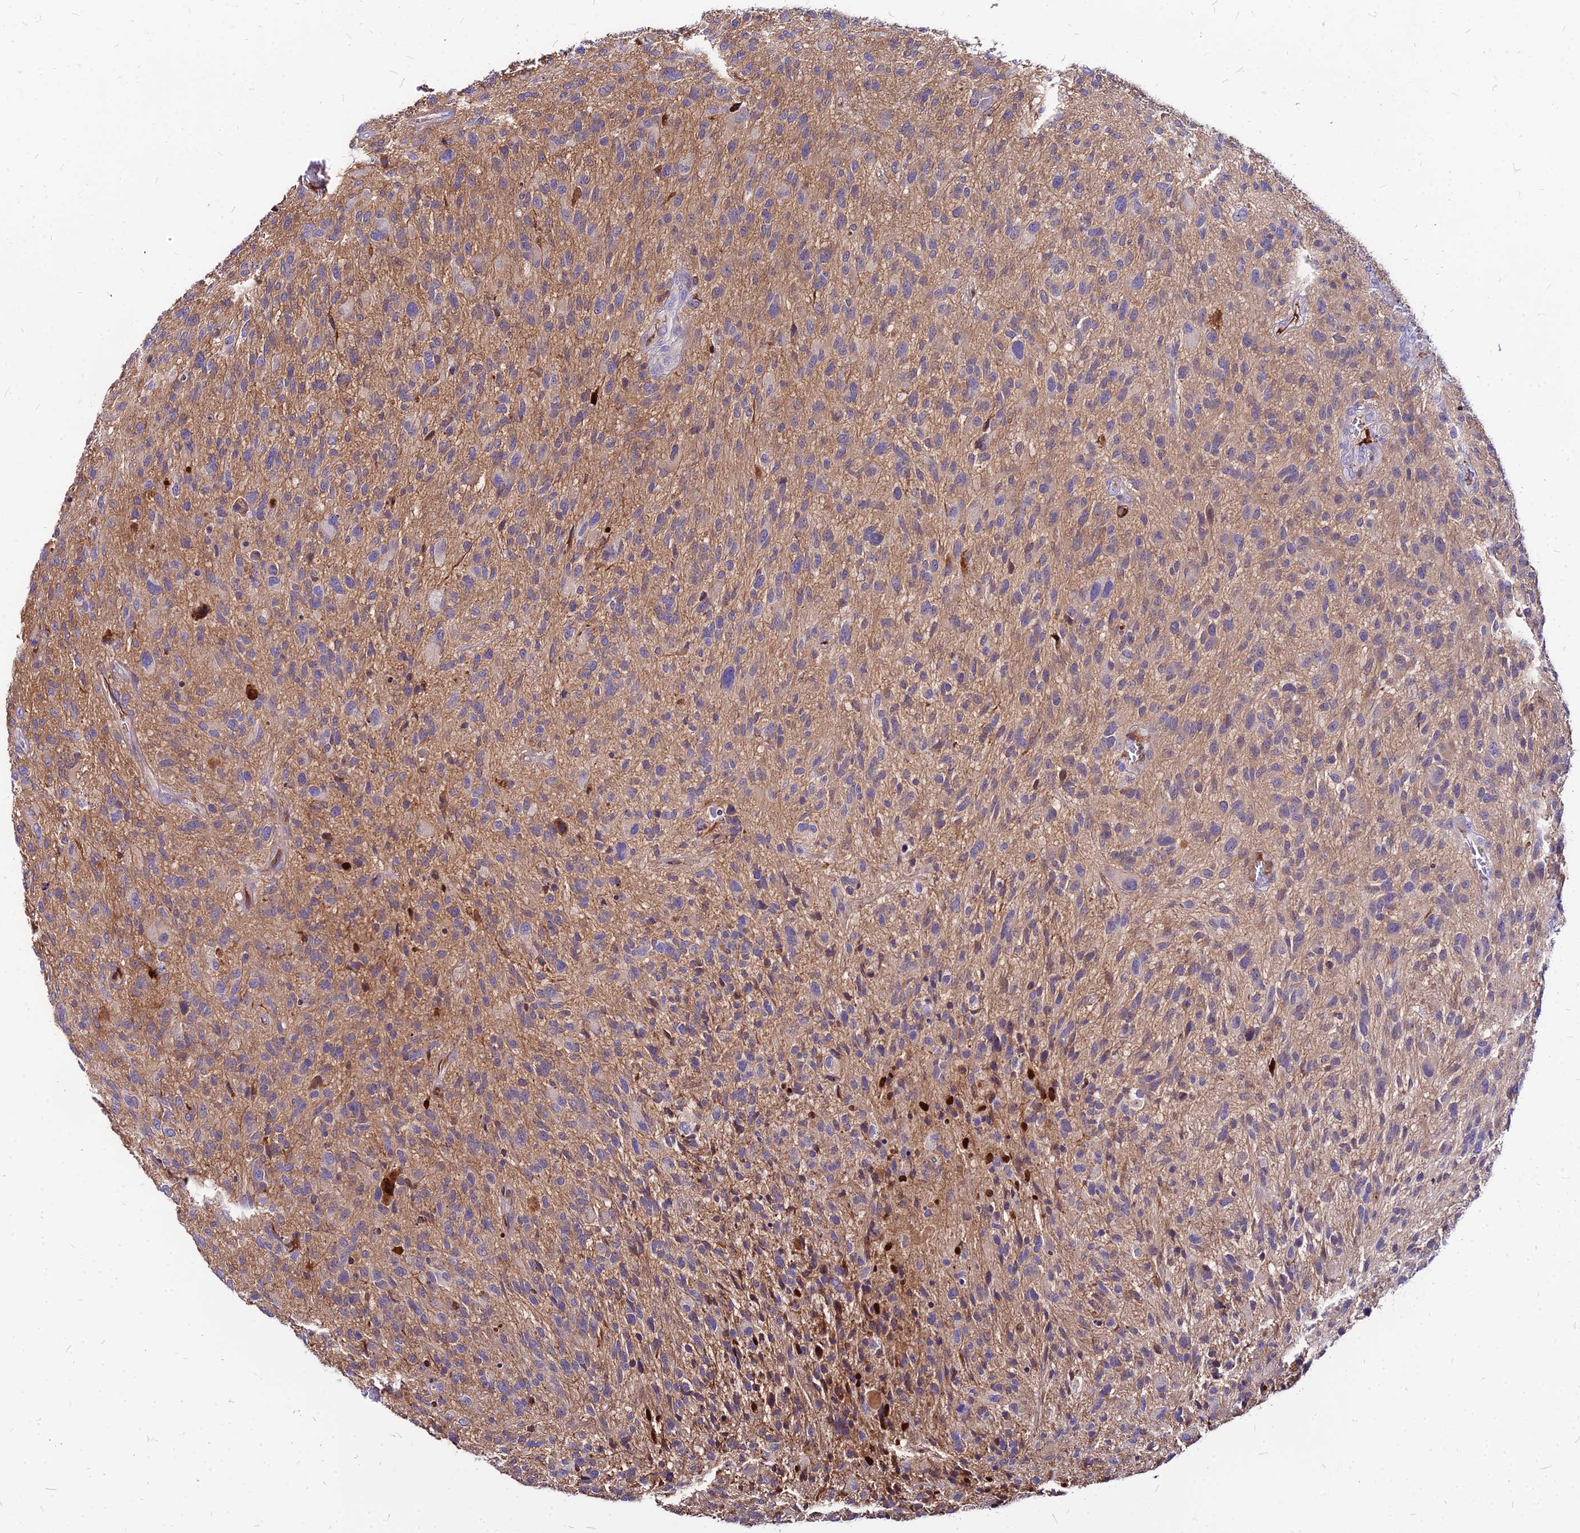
{"staining": {"intensity": "weak", "quantity": ">75%", "location": "cytoplasmic/membranous"}, "tissue": "glioma", "cell_type": "Tumor cells", "image_type": "cancer", "snomed": [{"axis": "morphology", "description": "Glioma, malignant, High grade"}, {"axis": "topography", "description": "Brain"}], "caption": "Immunohistochemical staining of malignant glioma (high-grade) demonstrates low levels of weak cytoplasmic/membranous expression in about >75% of tumor cells. (DAB (3,3'-diaminobenzidine) IHC with brightfield microscopy, high magnification).", "gene": "ACSM6", "patient": {"sex": "male", "age": 47}}